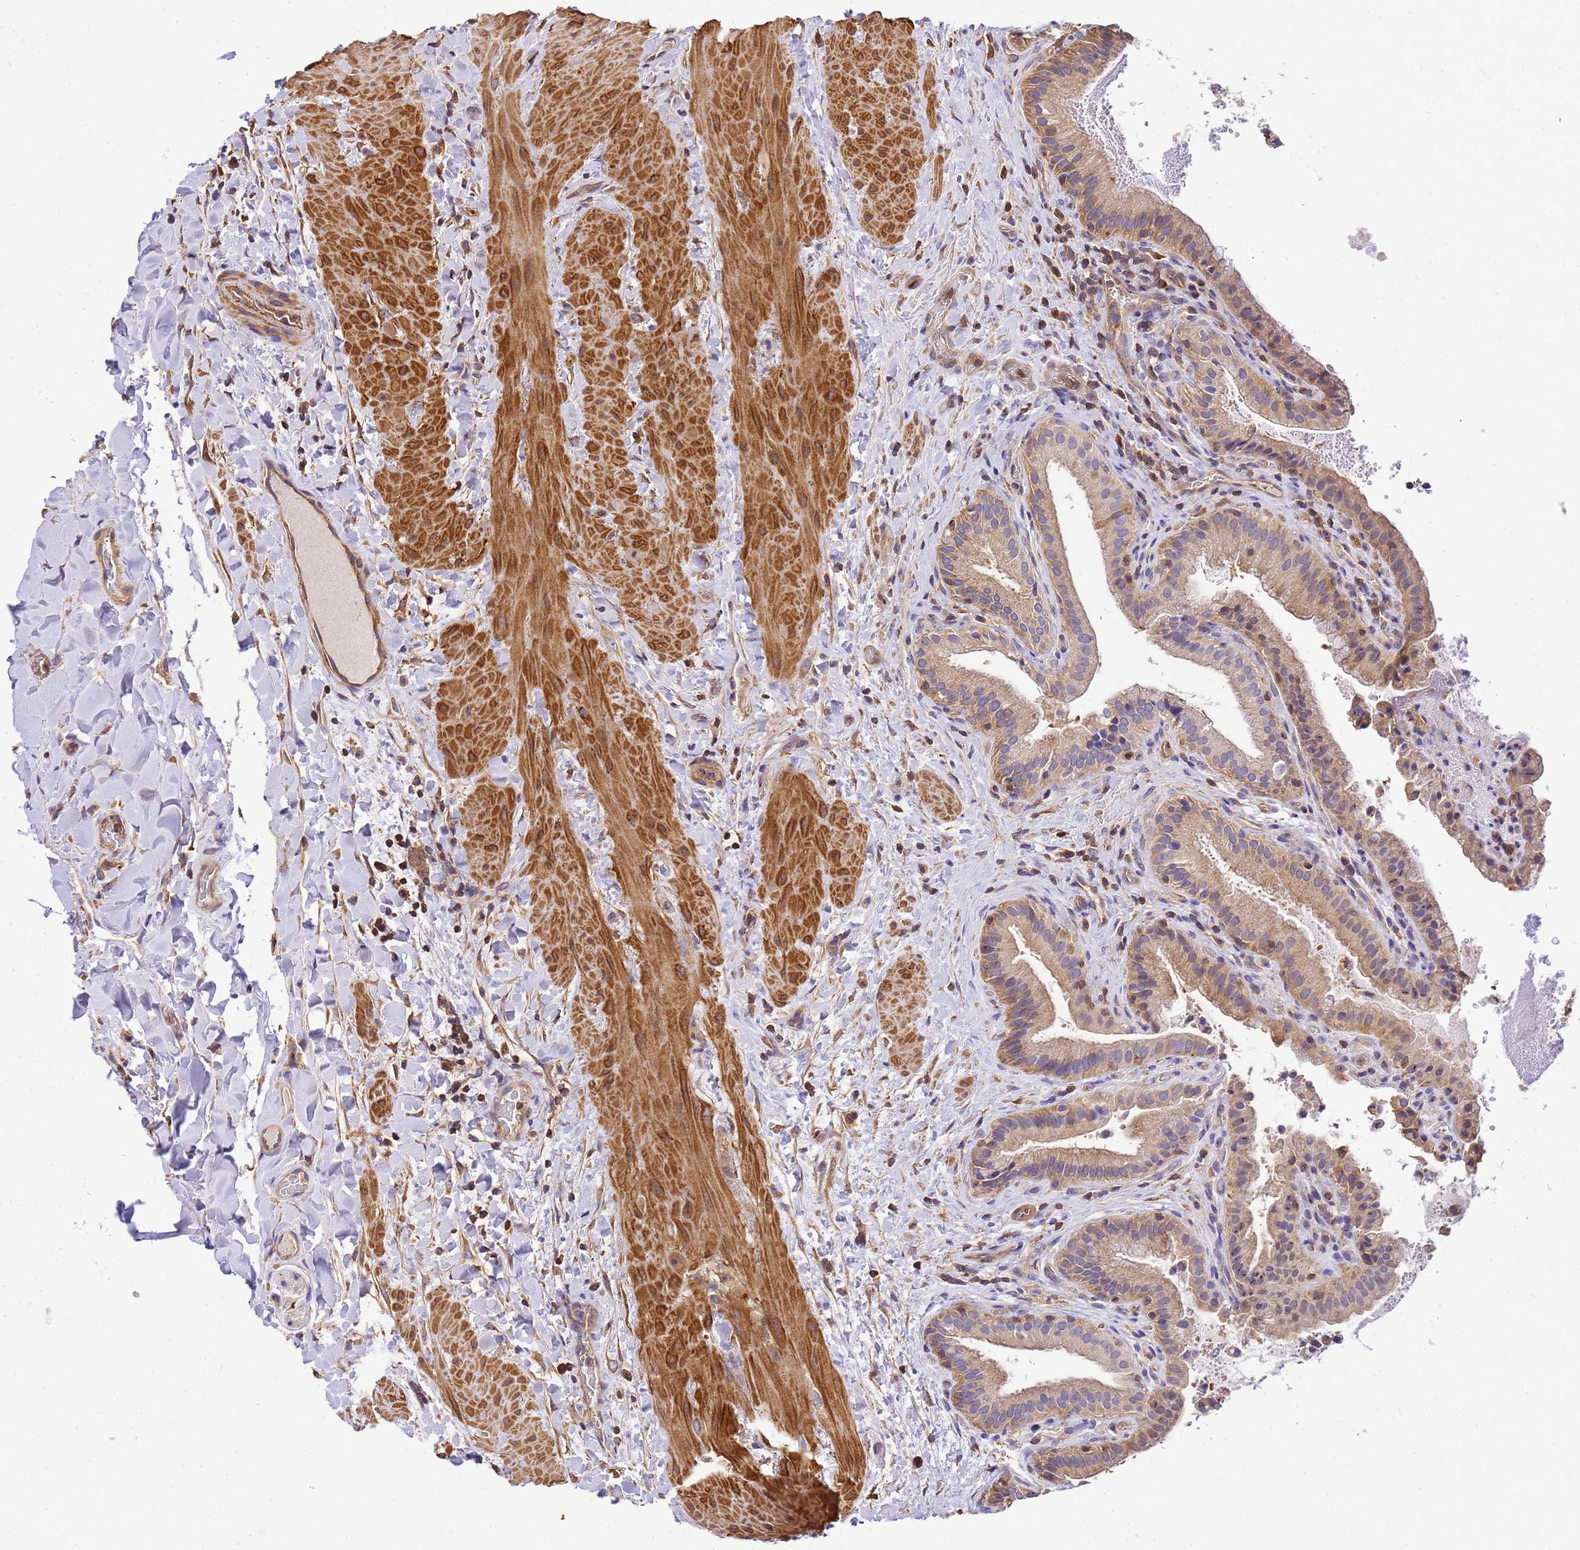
{"staining": {"intensity": "moderate", "quantity": "25%-75%", "location": "cytoplasmic/membranous"}, "tissue": "gallbladder", "cell_type": "Glandular cells", "image_type": "normal", "snomed": [{"axis": "morphology", "description": "Normal tissue, NOS"}, {"axis": "topography", "description": "Gallbladder"}], "caption": "Protein expression analysis of benign human gallbladder reveals moderate cytoplasmic/membranous staining in about 25%-75% of glandular cells.", "gene": "WDR64", "patient": {"sex": "male", "age": 24}}